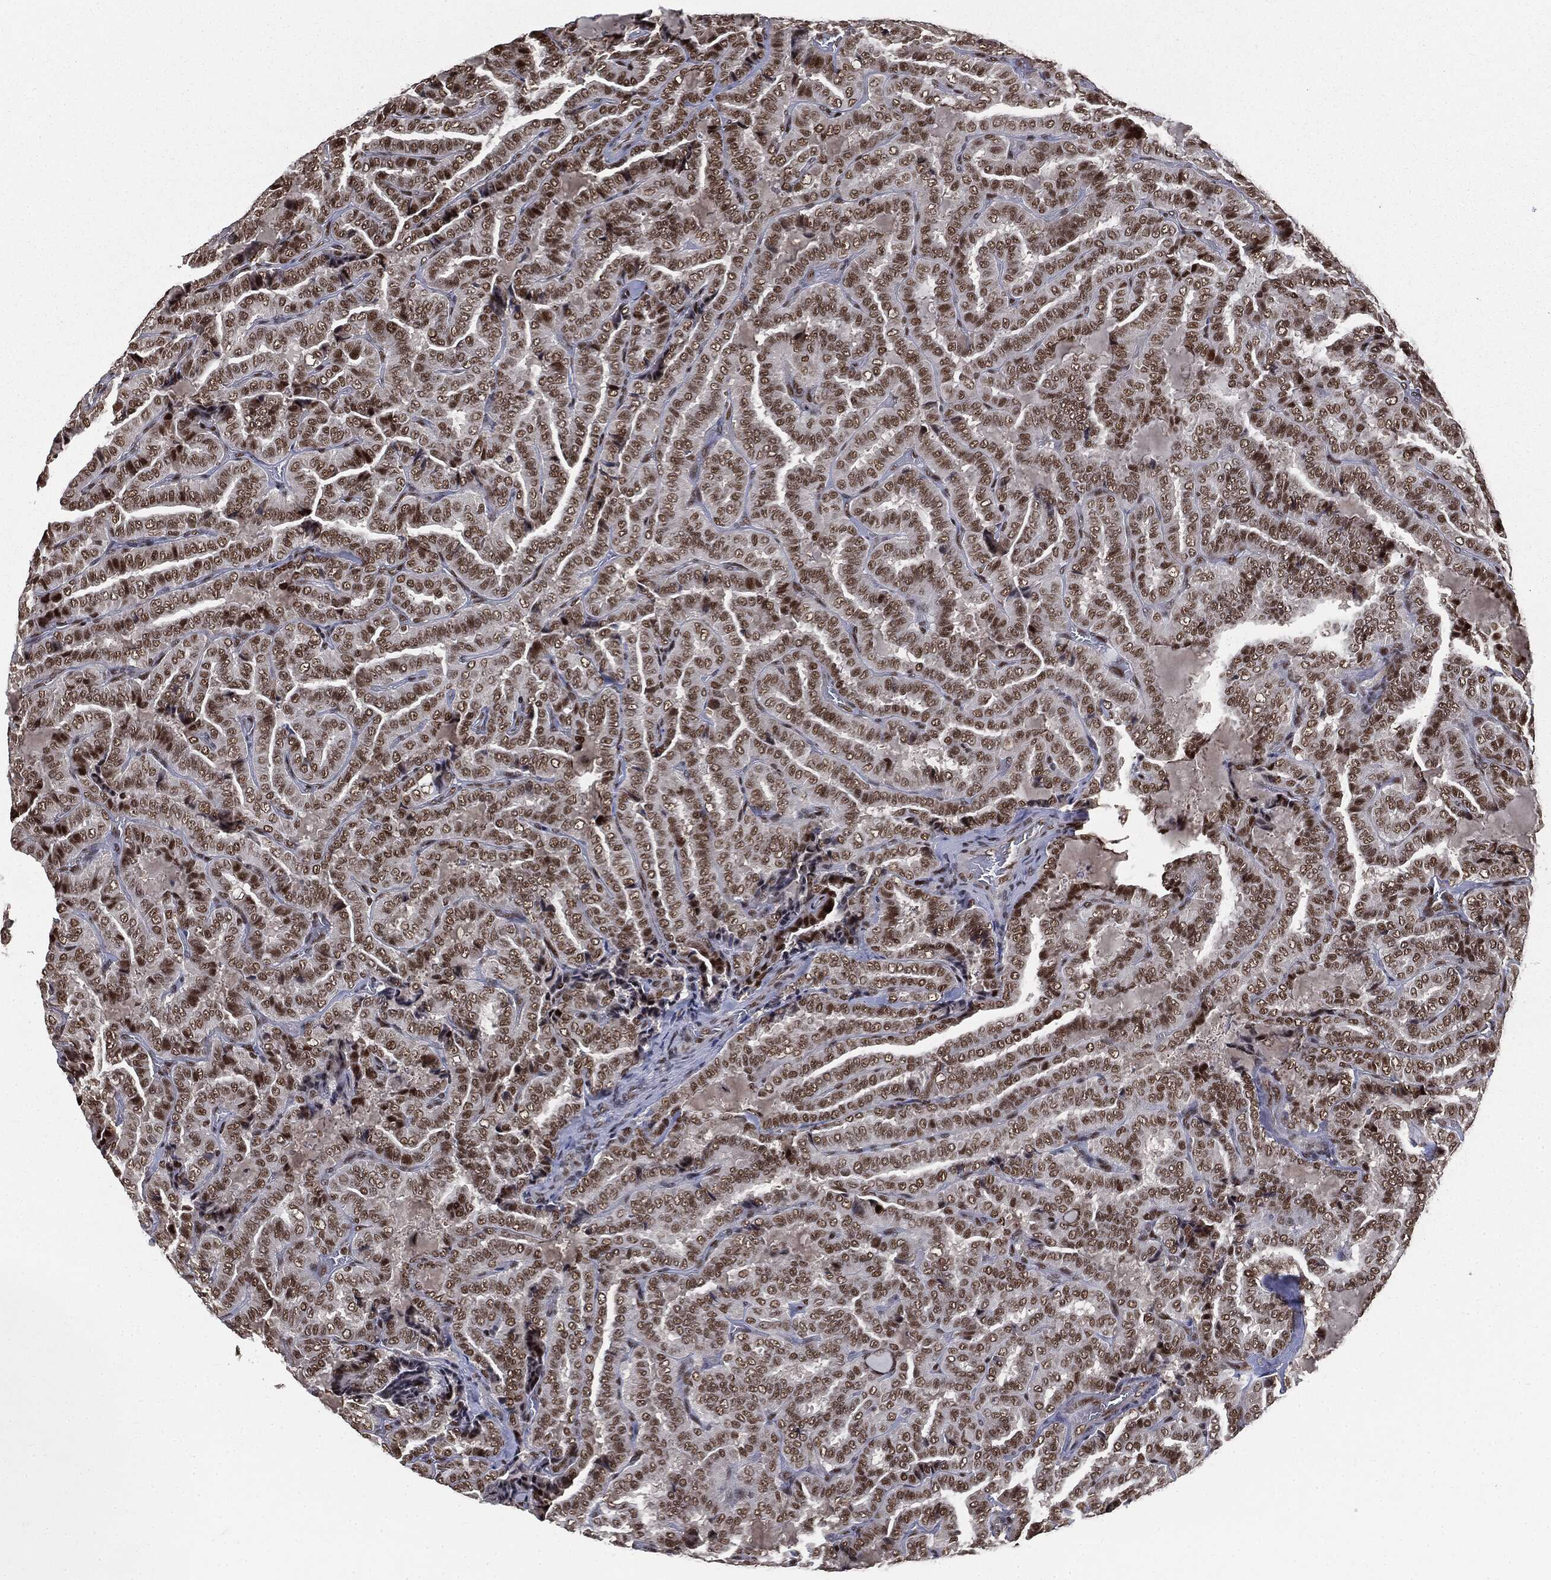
{"staining": {"intensity": "strong", "quantity": ">75%", "location": "nuclear"}, "tissue": "thyroid cancer", "cell_type": "Tumor cells", "image_type": "cancer", "snomed": [{"axis": "morphology", "description": "Papillary adenocarcinoma, NOS"}, {"axis": "topography", "description": "Thyroid gland"}], "caption": "Thyroid cancer (papillary adenocarcinoma) tissue reveals strong nuclear staining in about >75% of tumor cells", "gene": "DPH2", "patient": {"sex": "female", "age": 39}}